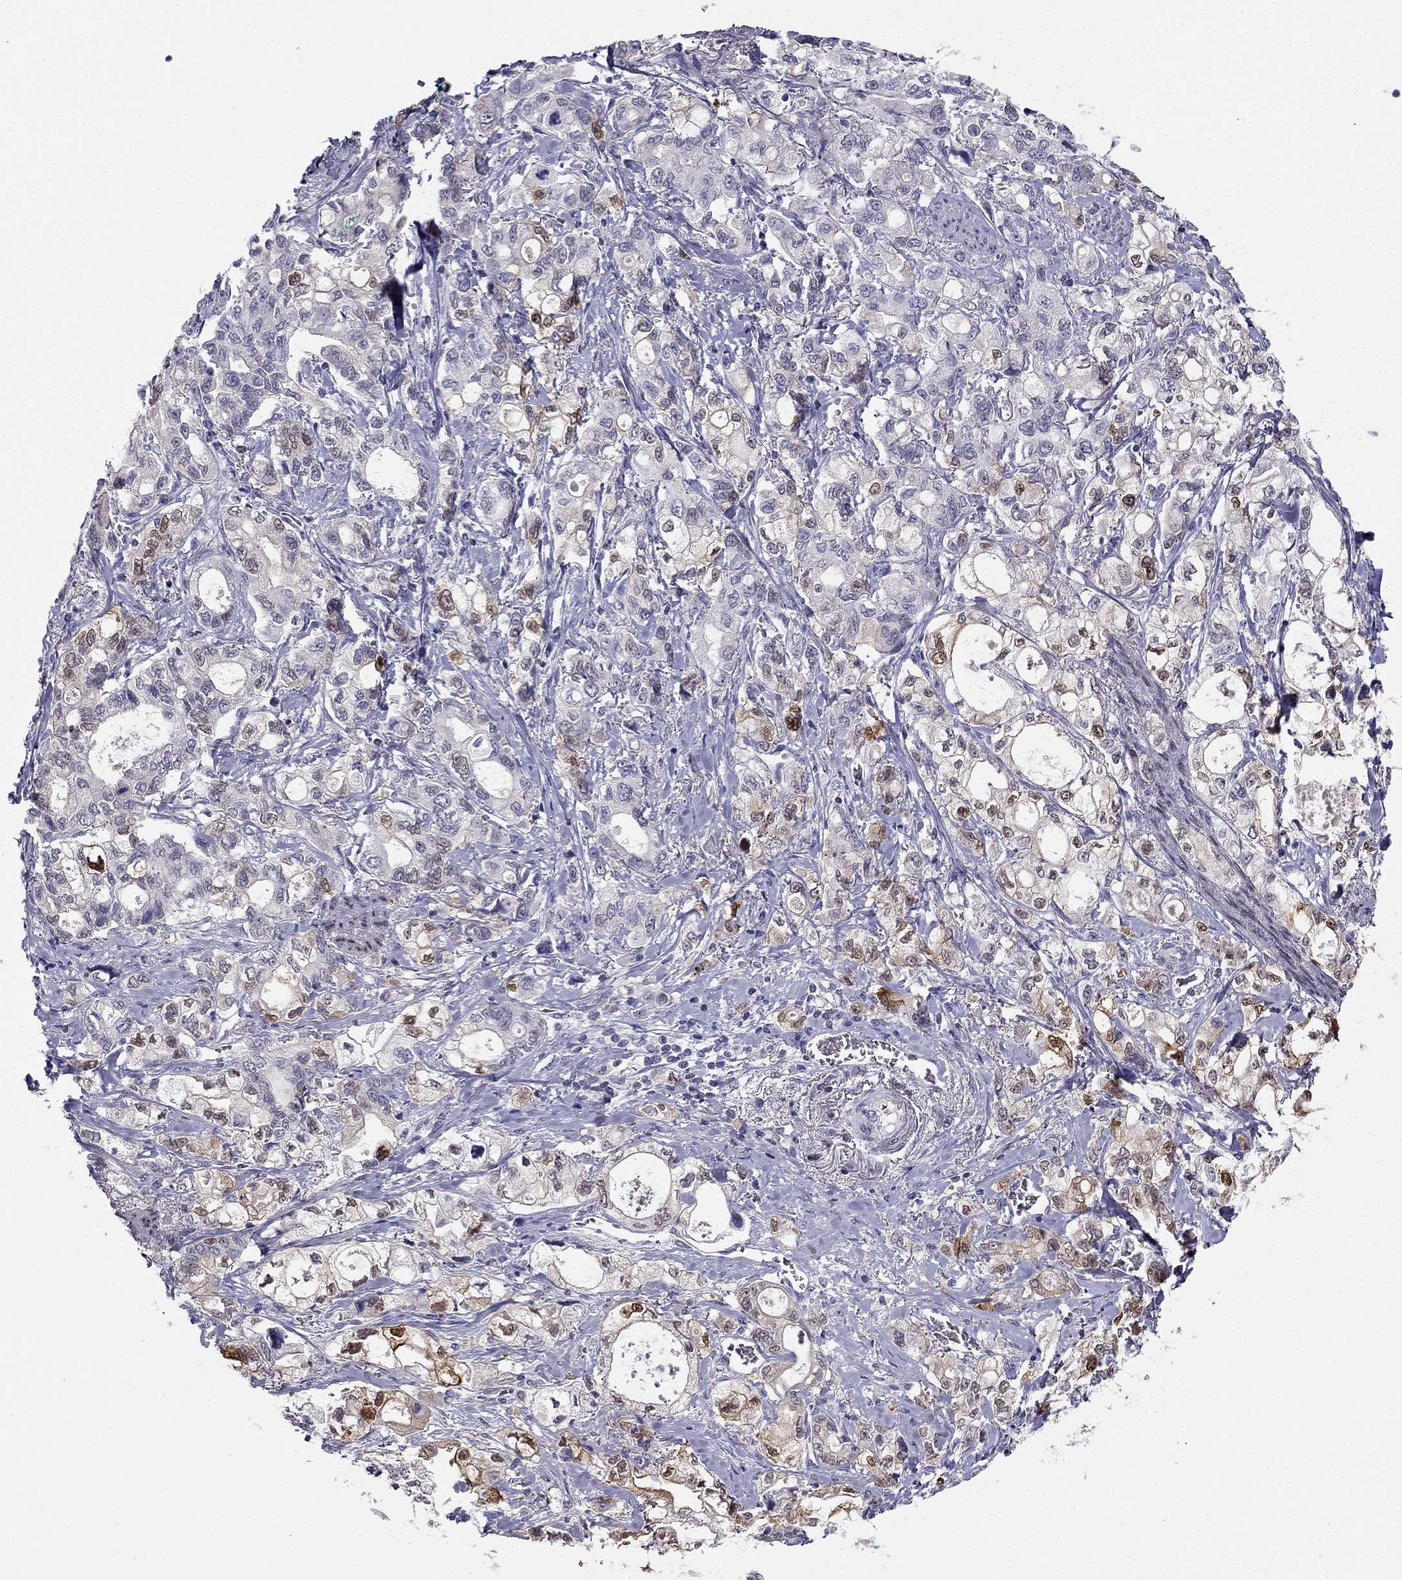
{"staining": {"intensity": "strong", "quantity": "<25%", "location": "nuclear"}, "tissue": "stomach cancer", "cell_type": "Tumor cells", "image_type": "cancer", "snomed": [{"axis": "morphology", "description": "Adenocarcinoma, NOS"}, {"axis": "topography", "description": "Stomach"}], "caption": "Stomach cancer (adenocarcinoma) was stained to show a protein in brown. There is medium levels of strong nuclear expression in approximately <25% of tumor cells.", "gene": "RSPH14", "patient": {"sex": "male", "age": 63}}